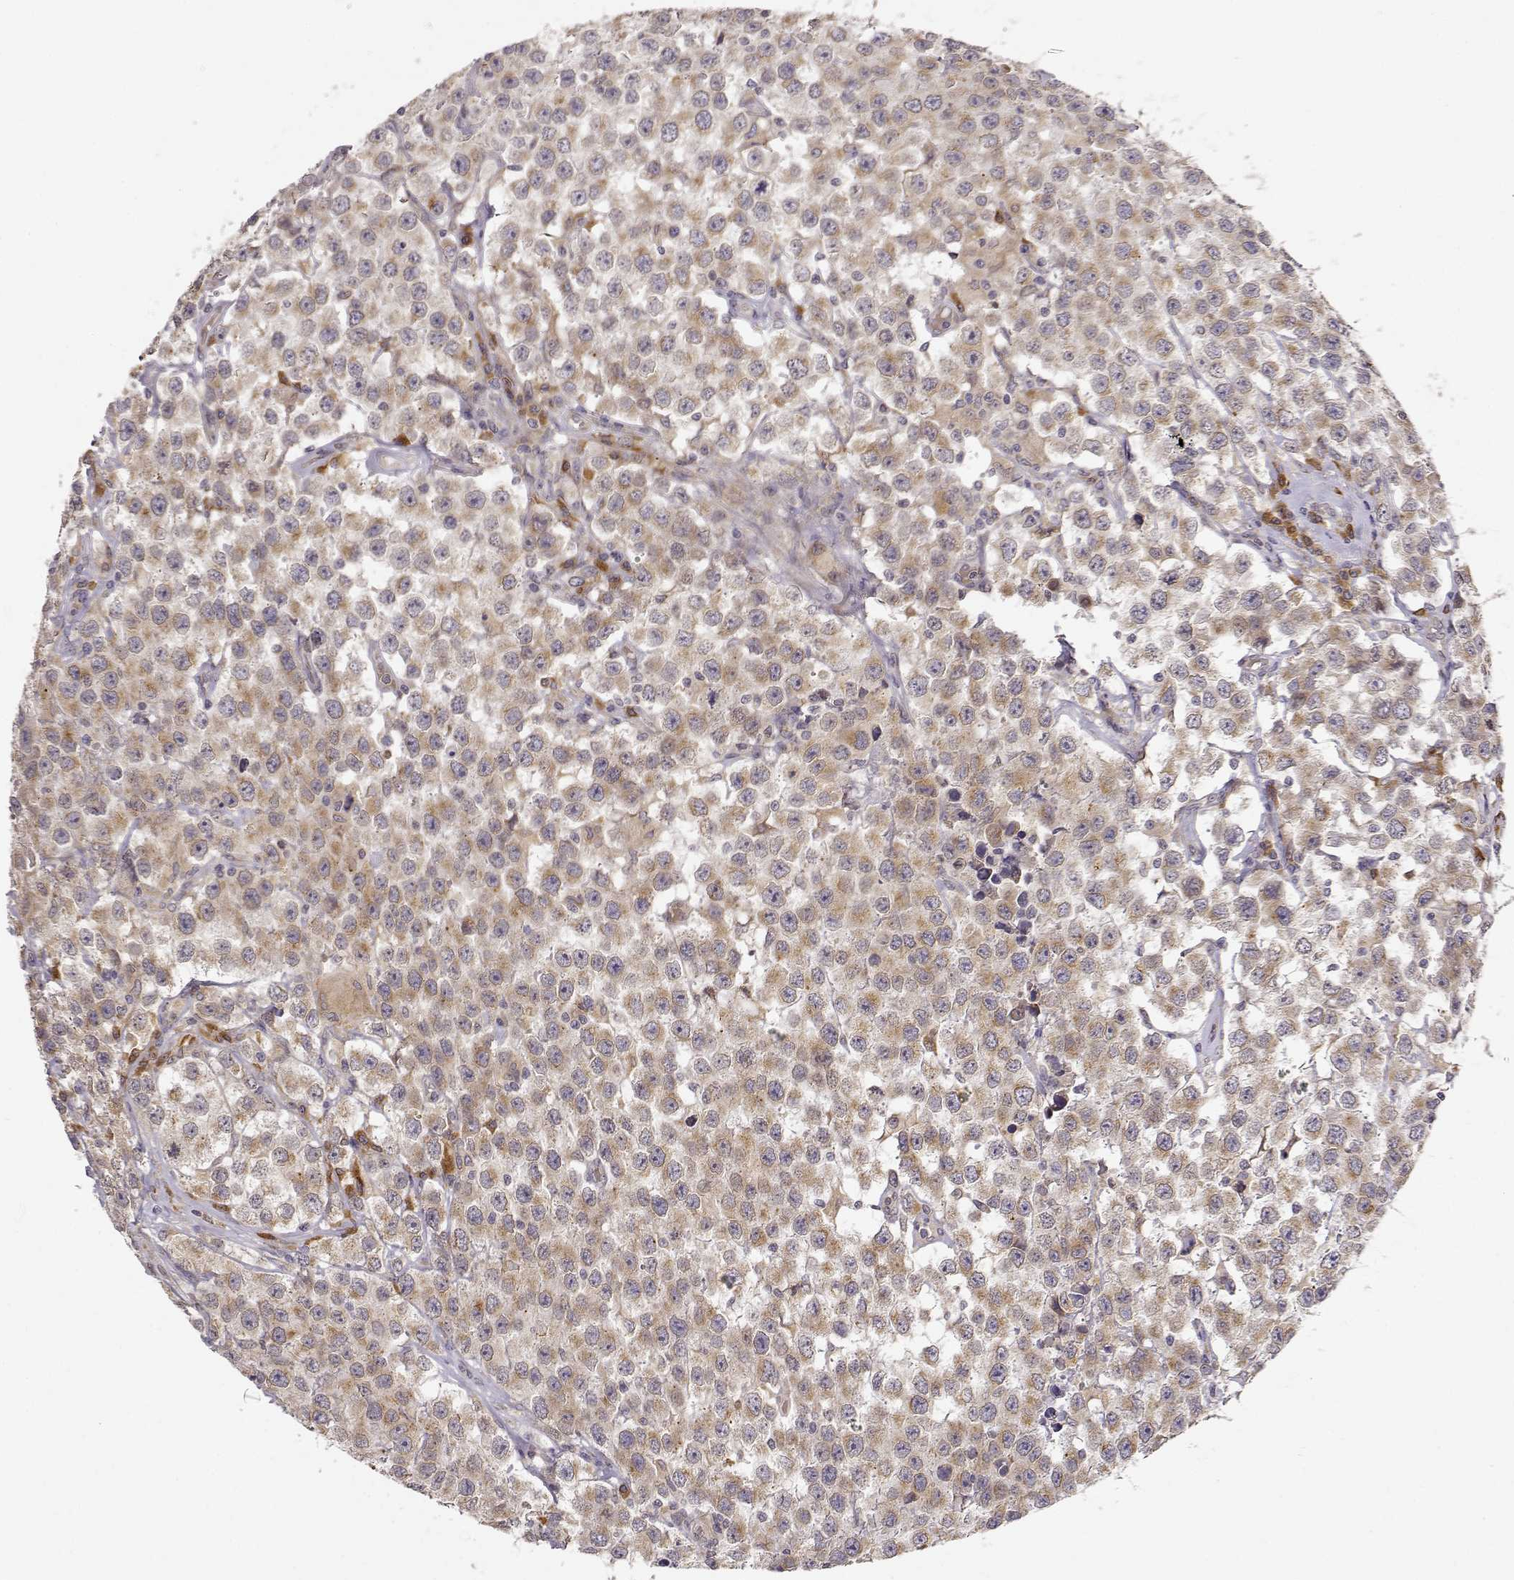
{"staining": {"intensity": "weak", "quantity": ">75%", "location": "cytoplasmic/membranous"}, "tissue": "testis cancer", "cell_type": "Tumor cells", "image_type": "cancer", "snomed": [{"axis": "morphology", "description": "Seminoma, NOS"}, {"axis": "topography", "description": "Testis"}], "caption": "Protein staining demonstrates weak cytoplasmic/membranous expression in approximately >75% of tumor cells in testis cancer (seminoma).", "gene": "ERGIC2", "patient": {"sex": "male", "age": 52}}